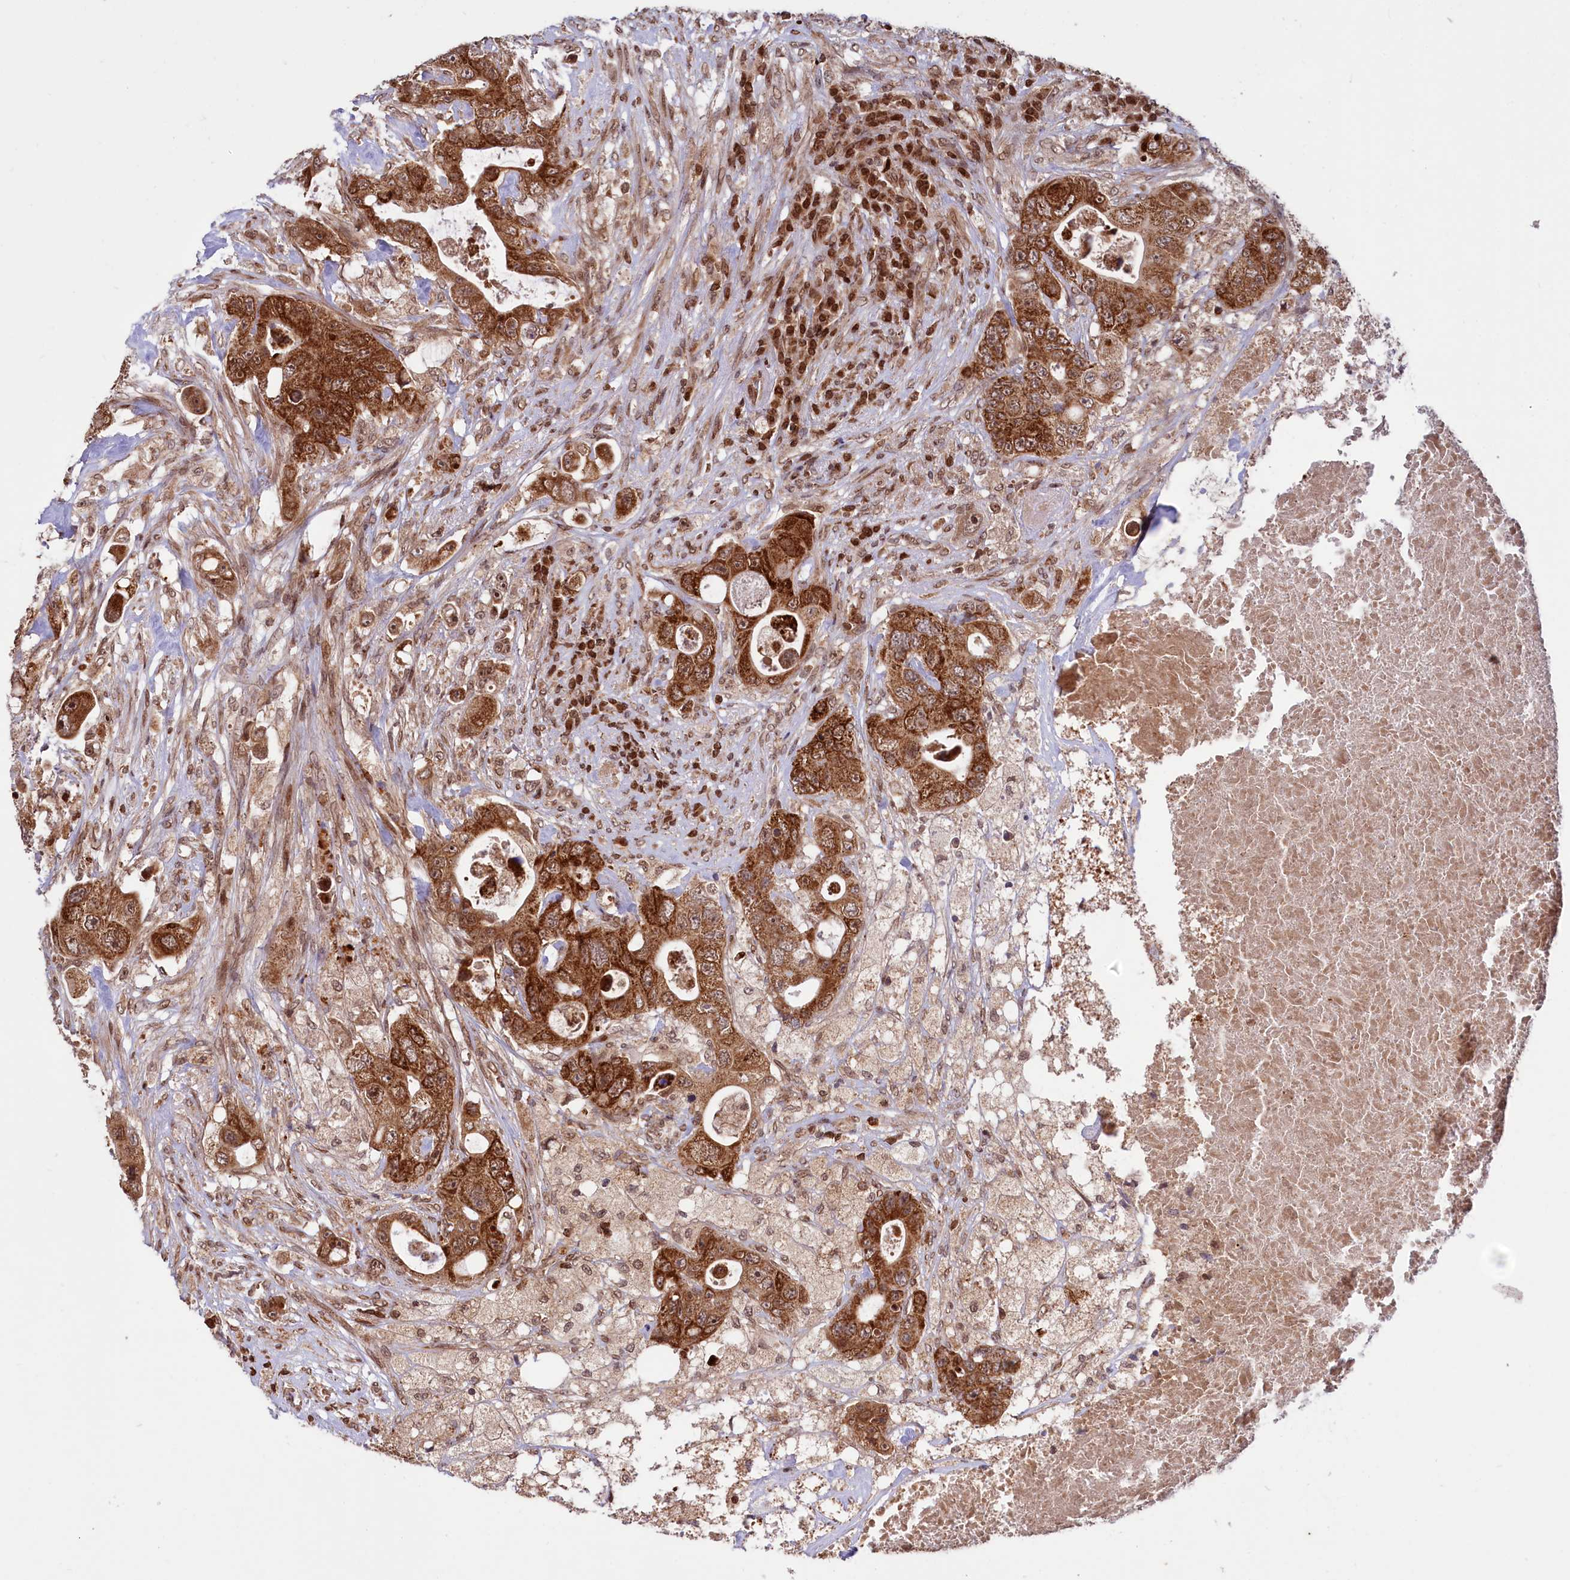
{"staining": {"intensity": "strong", "quantity": ">75%", "location": "cytoplasmic/membranous,nuclear"}, "tissue": "colorectal cancer", "cell_type": "Tumor cells", "image_type": "cancer", "snomed": [{"axis": "morphology", "description": "Adenocarcinoma, NOS"}, {"axis": "topography", "description": "Colon"}], "caption": "Protein expression analysis of colorectal adenocarcinoma reveals strong cytoplasmic/membranous and nuclear positivity in about >75% of tumor cells. (DAB (3,3'-diaminobenzidine) IHC, brown staining for protein, blue staining for nuclei).", "gene": "PHC3", "patient": {"sex": "female", "age": 46}}